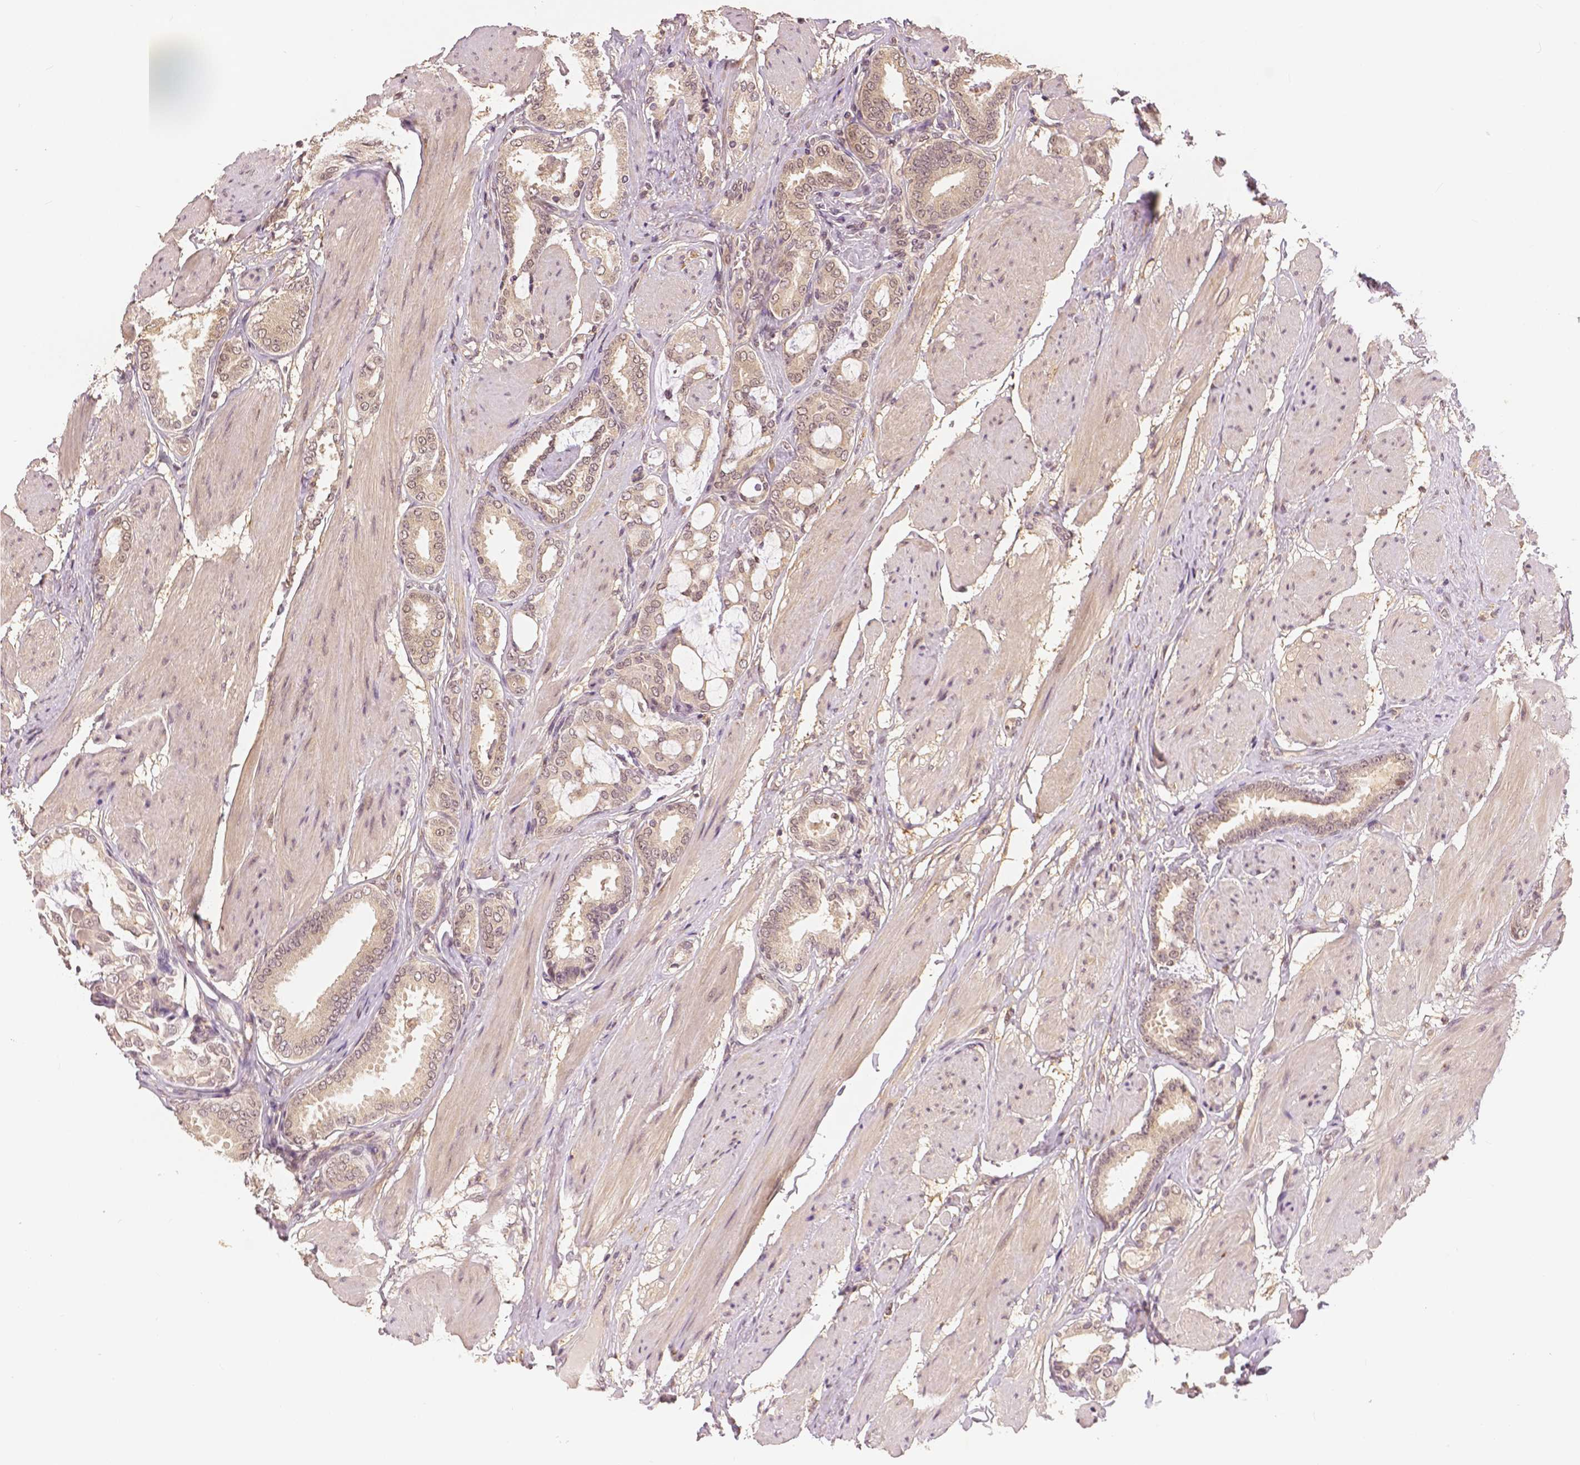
{"staining": {"intensity": "weak", "quantity": "25%-75%", "location": "cytoplasmic/membranous,nuclear"}, "tissue": "prostate cancer", "cell_type": "Tumor cells", "image_type": "cancer", "snomed": [{"axis": "morphology", "description": "Adenocarcinoma, High grade"}, {"axis": "topography", "description": "Prostate"}], "caption": "Prostate cancer (adenocarcinoma (high-grade)) stained with a brown dye demonstrates weak cytoplasmic/membranous and nuclear positive staining in approximately 25%-75% of tumor cells.", "gene": "MAP1LC3B", "patient": {"sex": "male", "age": 63}}